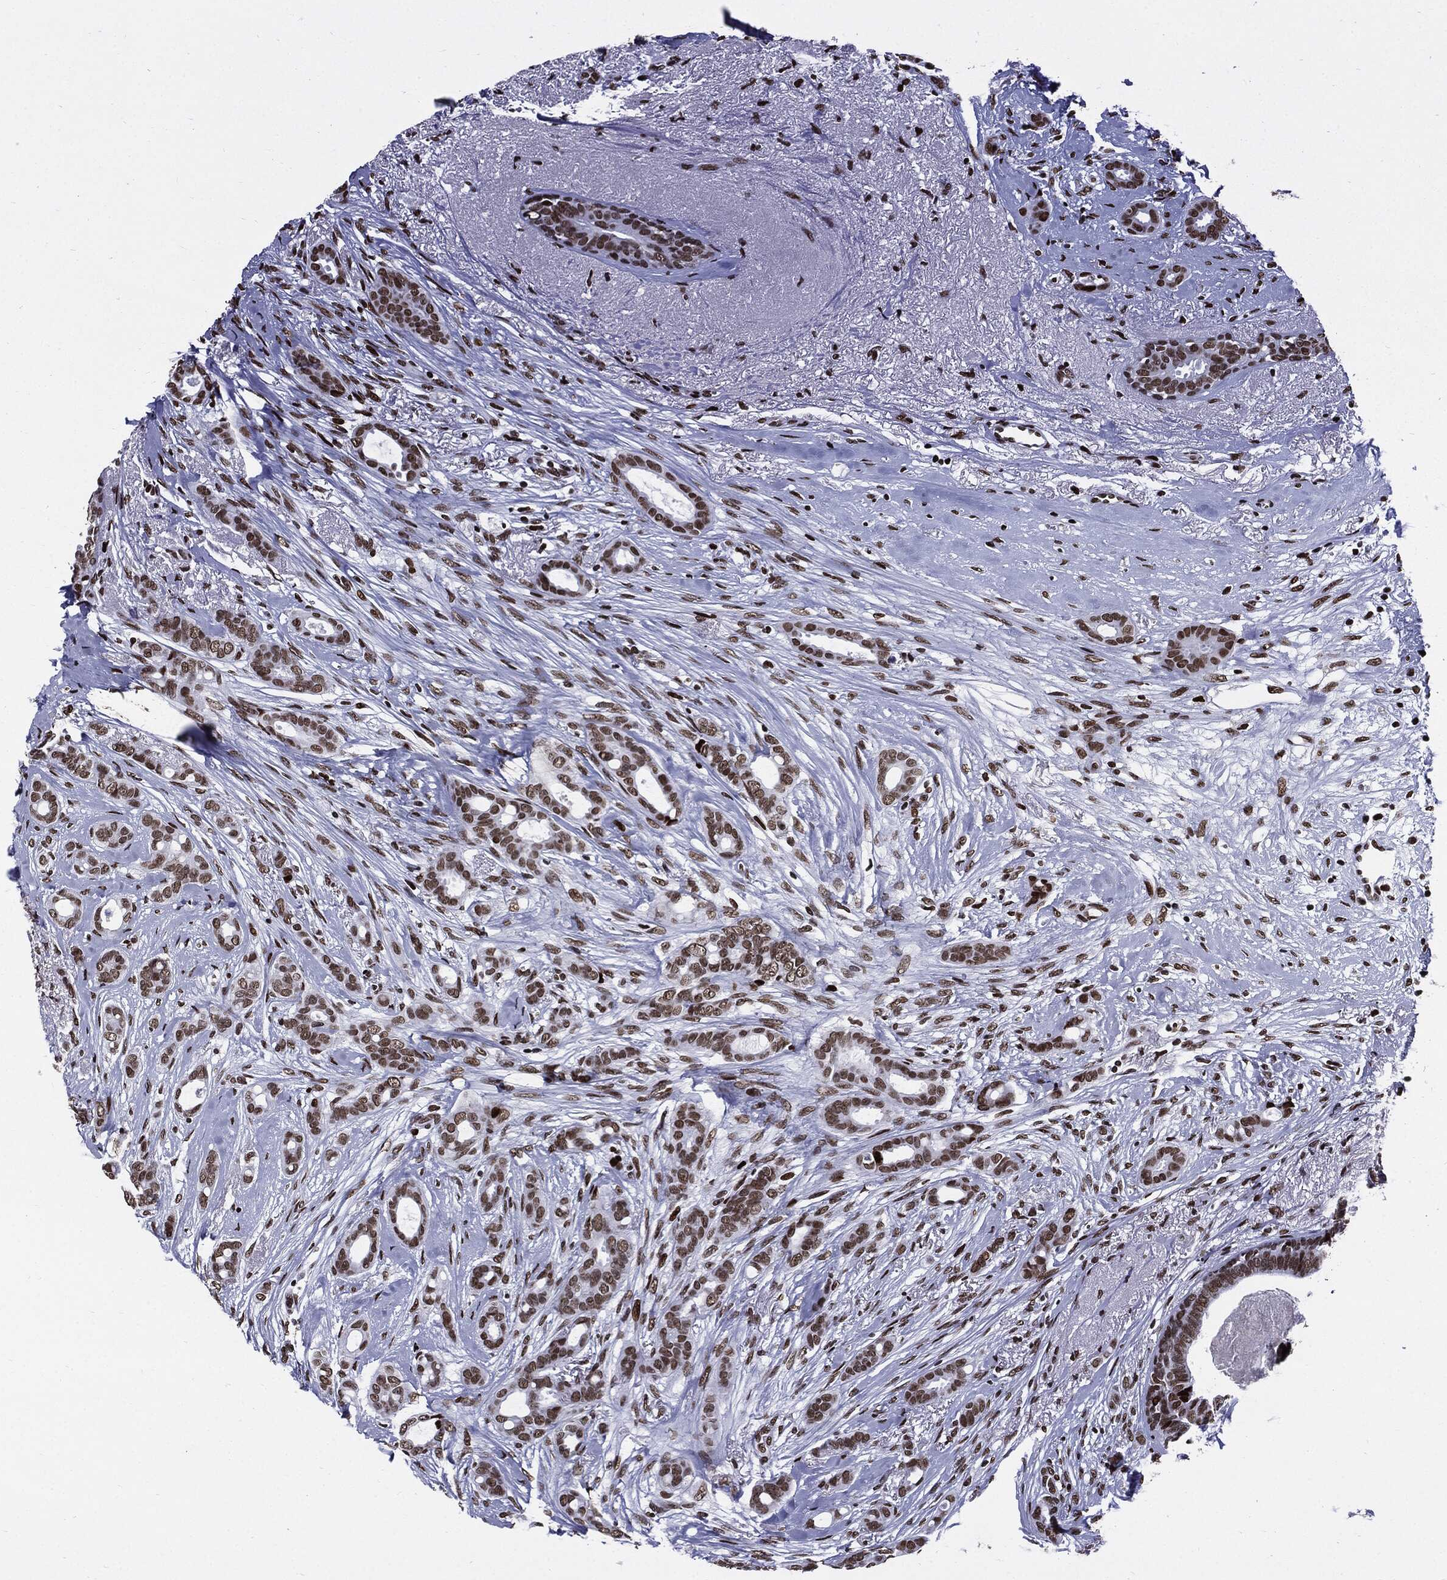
{"staining": {"intensity": "moderate", "quantity": ">75%", "location": "nuclear"}, "tissue": "breast cancer", "cell_type": "Tumor cells", "image_type": "cancer", "snomed": [{"axis": "morphology", "description": "Duct carcinoma"}, {"axis": "topography", "description": "Breast"}], "caption": "Immunohistochemistry photomicrograph of breast cancer stained for a protein (brown), which demonstrates medium levels of moderate nuclear expression in approximately >75% of tumor cells.", "gene": "ZFP91", "patient": {"sex": "female", "age": 51}}